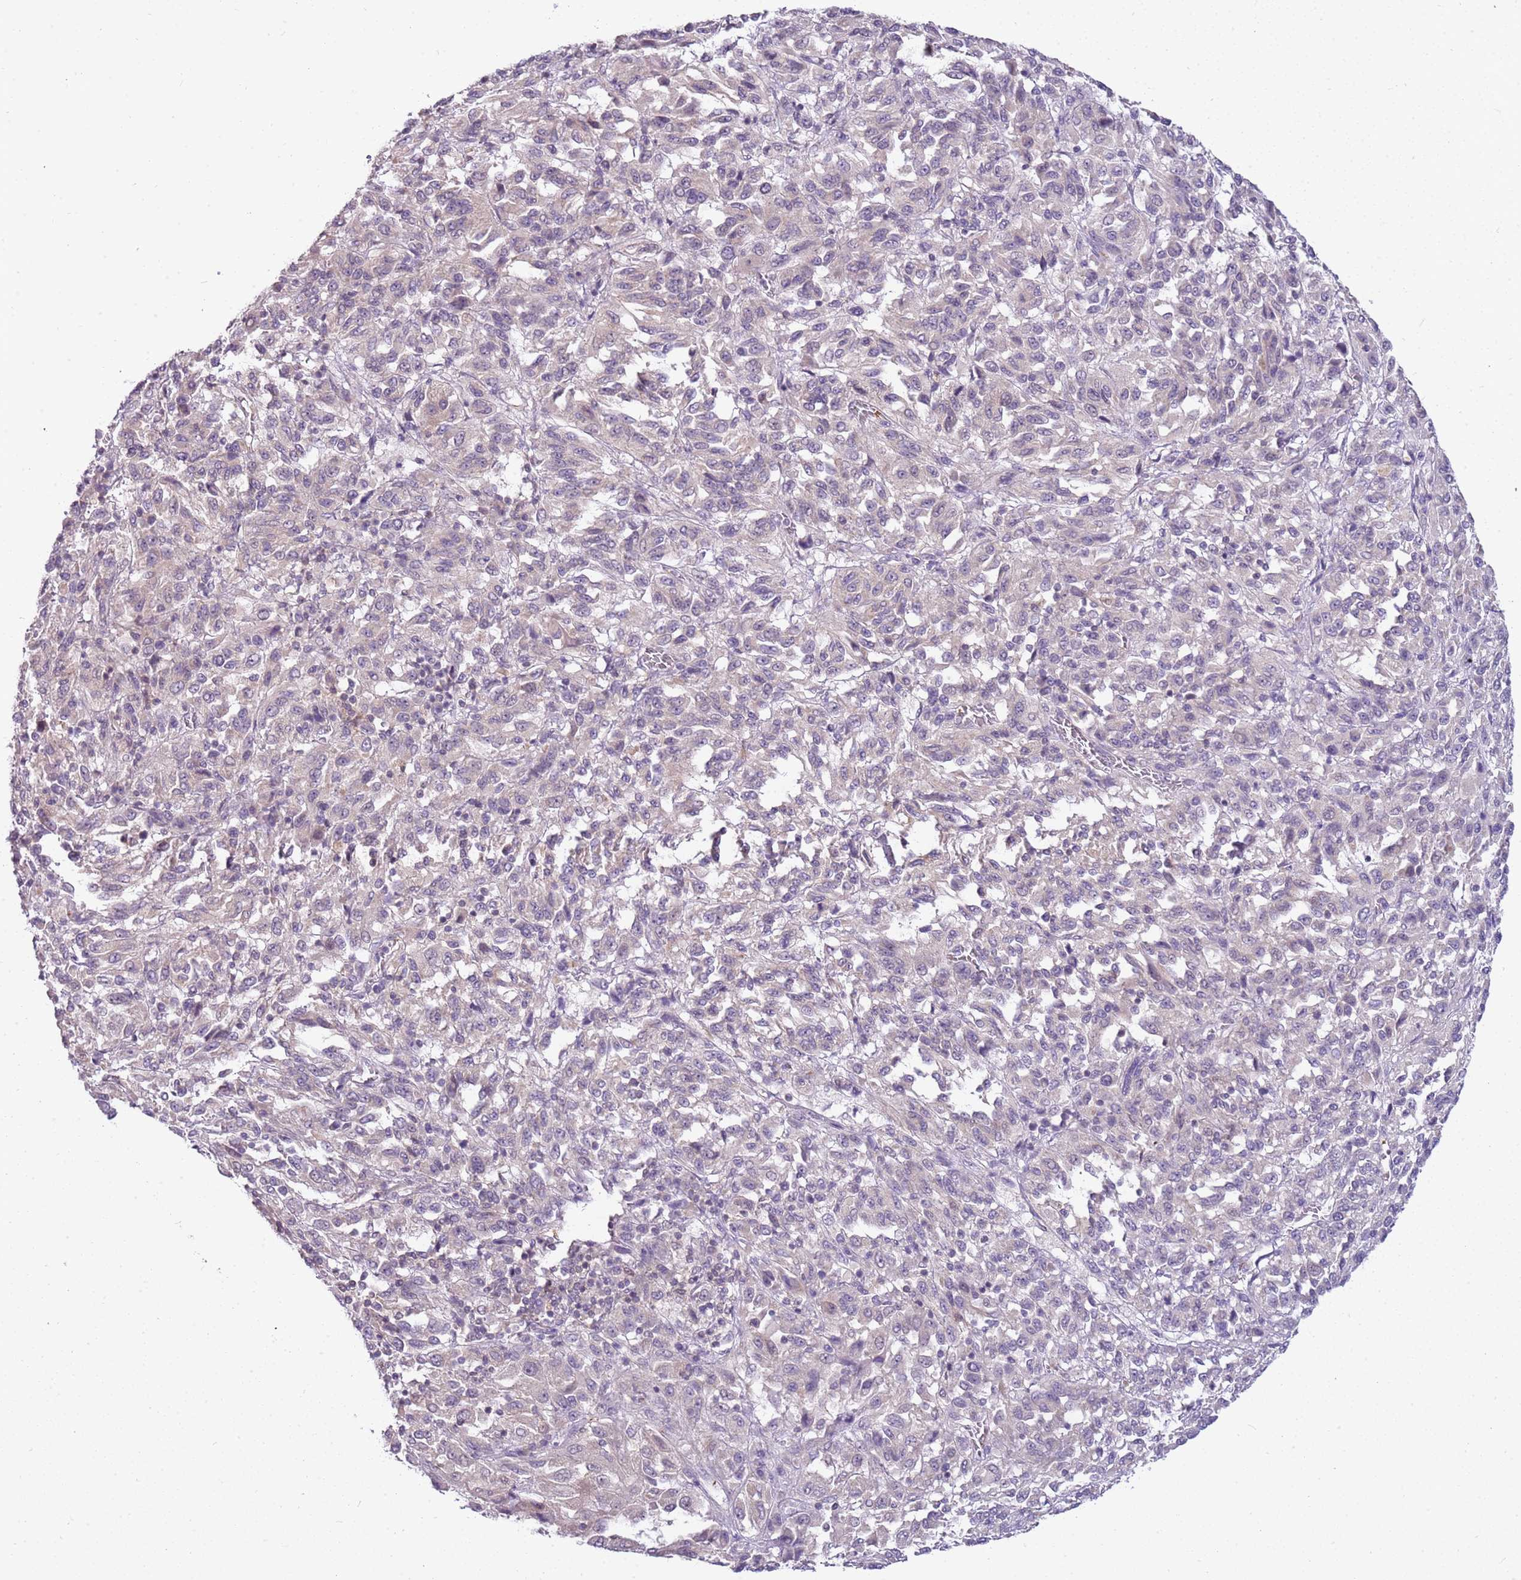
{"staining": {"intensity": "negative", "quantity": "none", "location": "none"}, "tissue": "melanoma", "cell_type": "Tumor cells", "image_type": "cancer", "snomed": [{"axis": "morphology", "description": "Malignant melanoma, Metastatic site"}, {"axis": "topography", "description": "Lung"}], "caption": "An immunohistochemistry image of melanoma is shown. There is no staining in tumor cells of melanoma.", "gene": "CAPN7", "patient": {"sex": "male", "age": 64}}